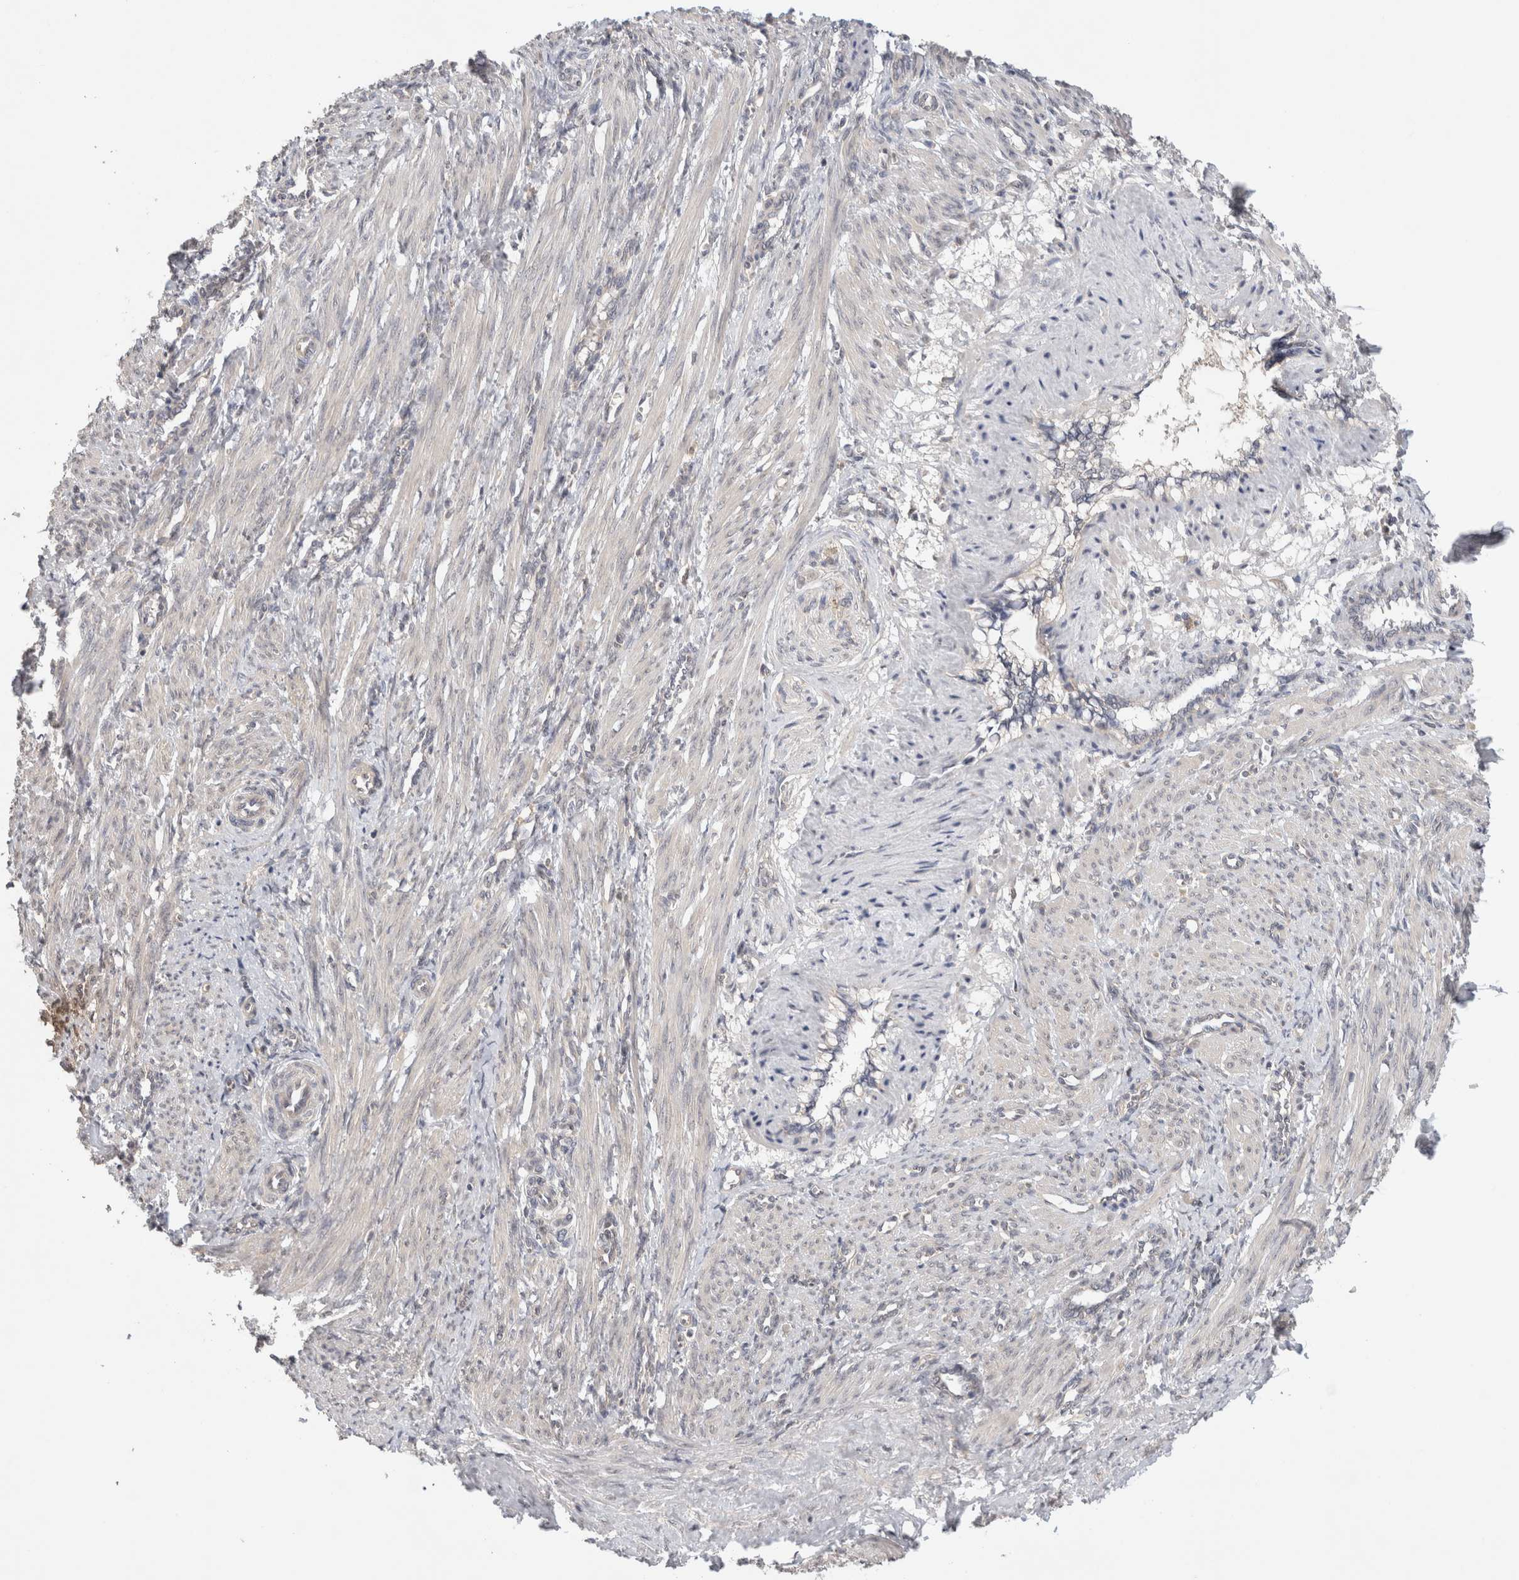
{"staining": {"intensity": "negative", "quantity": "none", "location": "none"}, "tissue": "smooth muscle", "cell_type": "Smooth muscle cells", "image_type": "normal", "snomed": [{"axis": "morphology", "description": "Normal tissue, NOS"}, {"axis": "topography", "description": "Endometrium"}], "caption": "Immunohistochemistry image of benign human smooth muscle stained for a protein (brown), which reveals no positivity in smooth muscle cells. (DAB (3,3'-diaminobenzidine) immunohistochemistry (IHC) visualized using brightfield microscopy, high magnification).", "gene": "SGK1", "patient": {"sex": "female", "age": 33}}